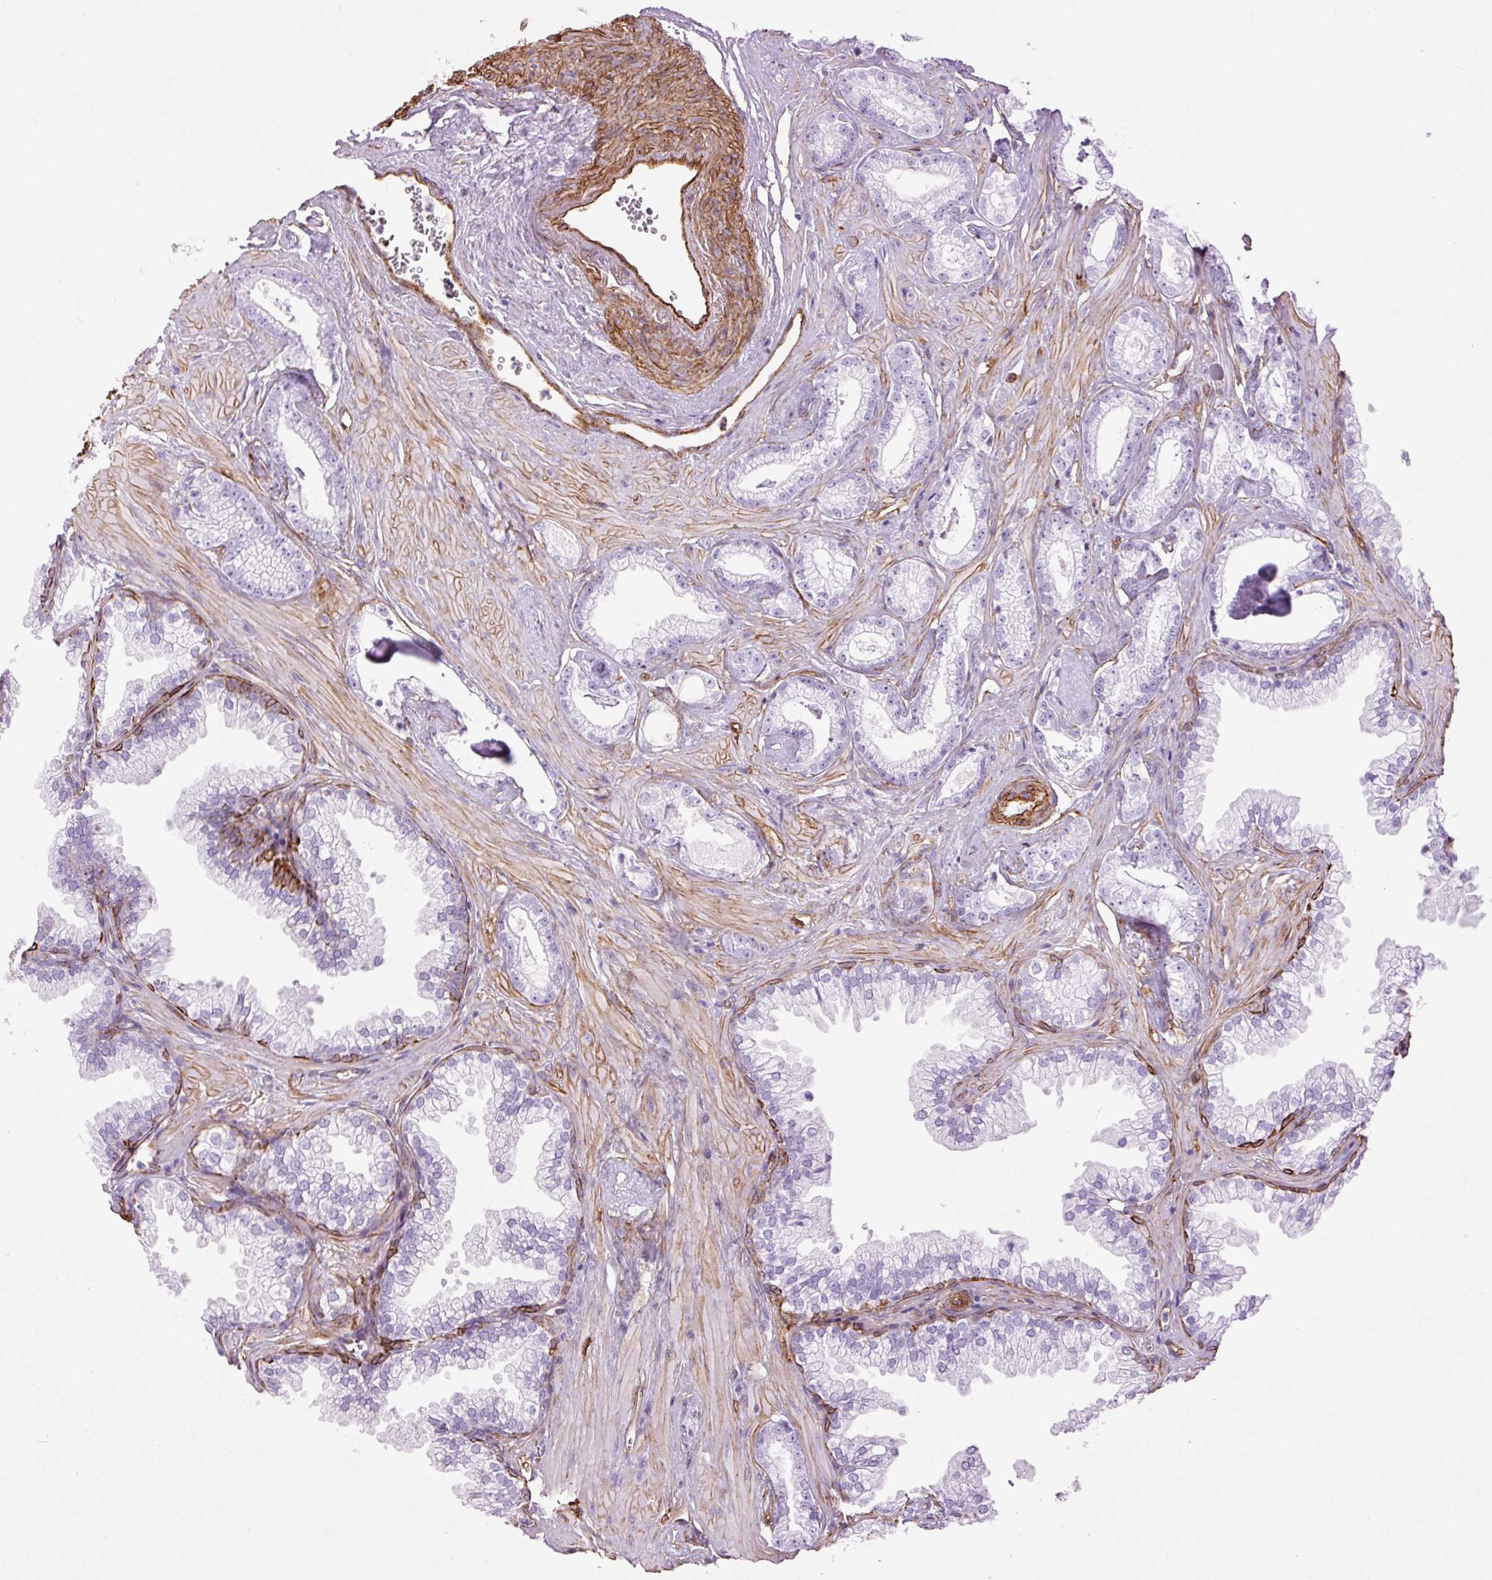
{"staining": {"intensity": "negative", "quantity": "none", "location": "none"}, "tissue": "prostate cancer", "cell_type": "Tumor cells", "image_type": "cancer", "snomed": [{"axis": "morphology", "description": "Adenocarcinoma, Low grade"}, {"axis": "topography", "description": "Prostate"}], "caption": "This is an immunohistochemistry (IHC) photomicrograph of prostate cancer (adenocarcinoma (low-grade)). There is no expression in tumor cells.", "gene": "CAV1", "patient": {"sex": "male", "age": 60}}